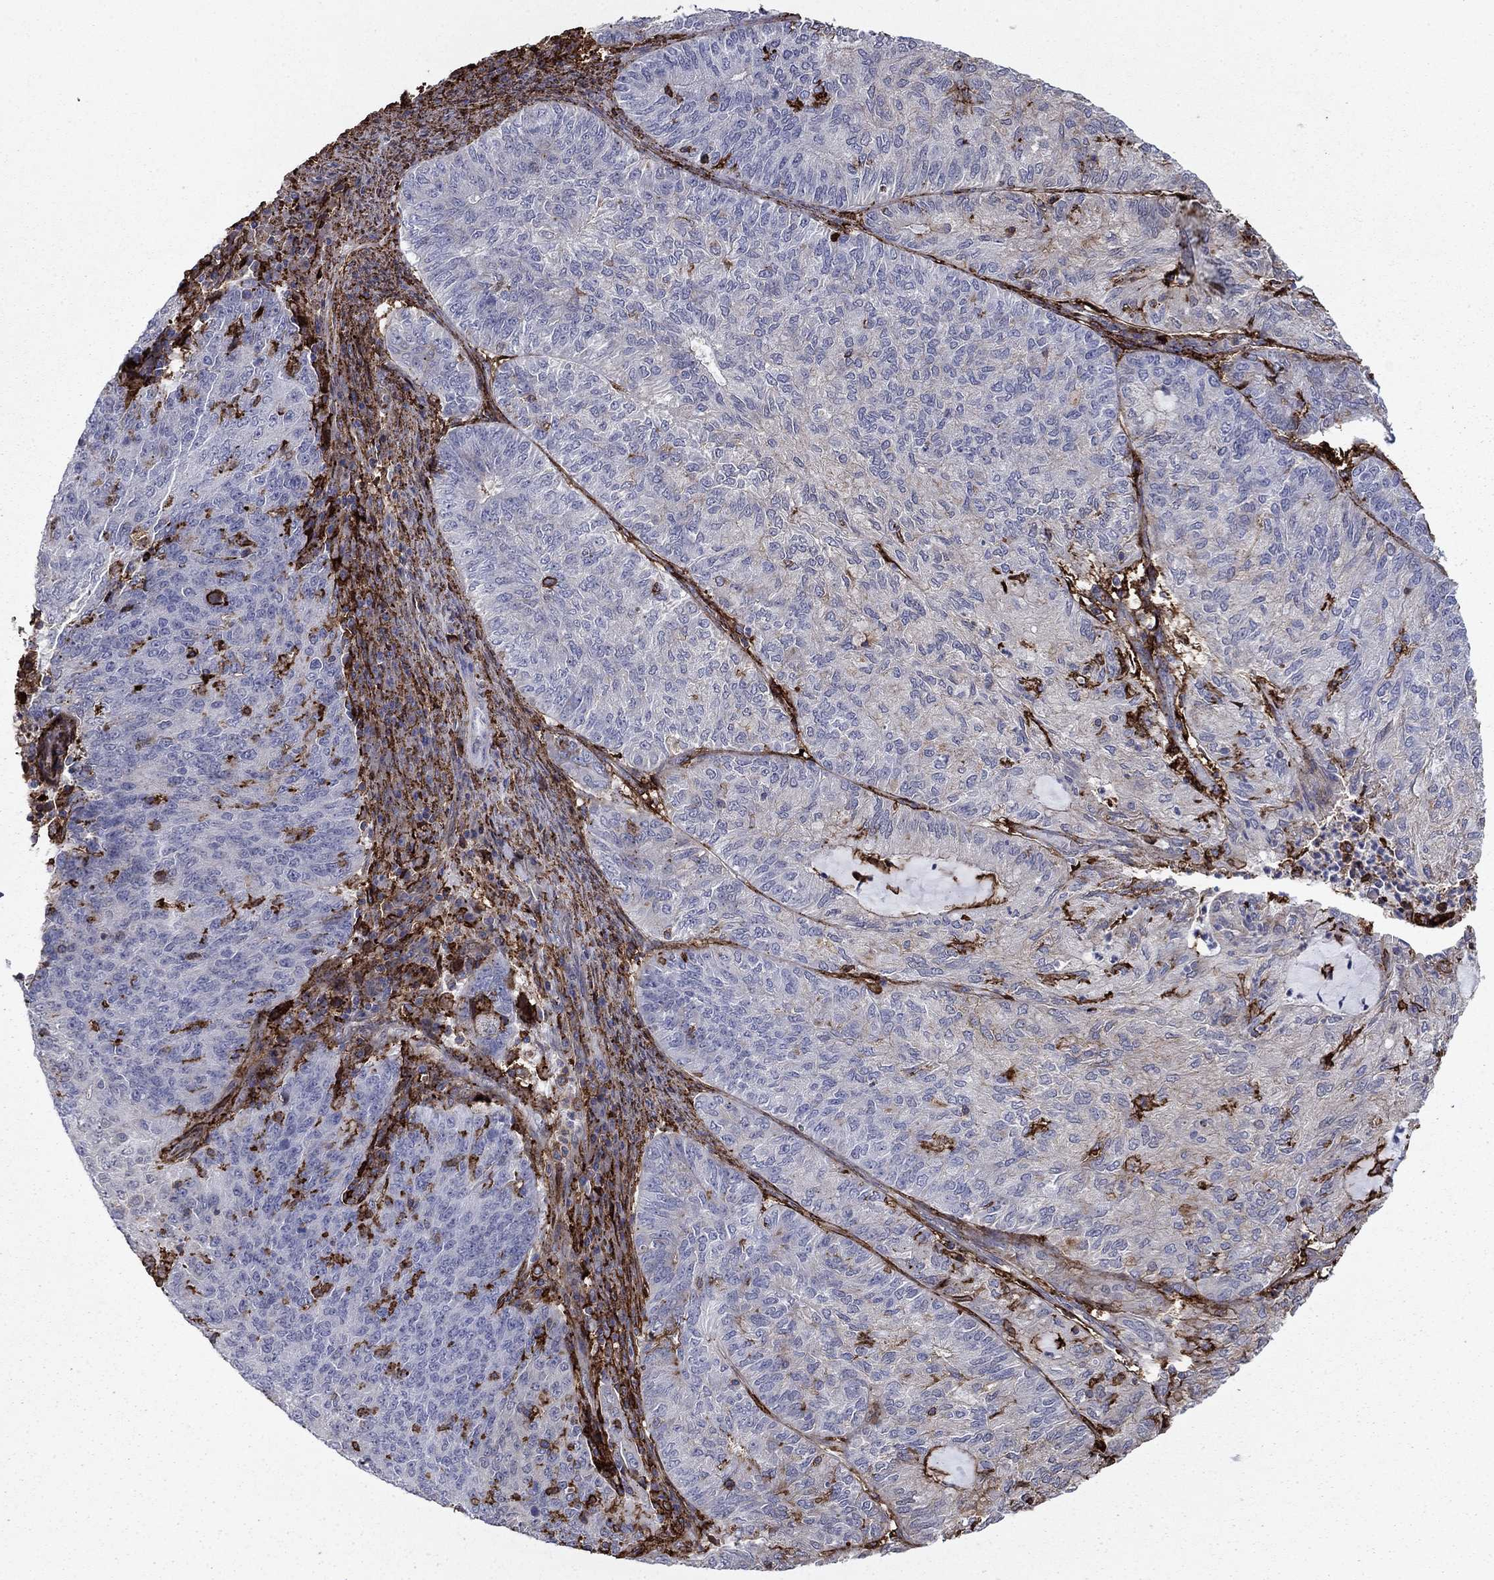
{"staining": {"intensity": "negative", "quantity": "none", "location": "none"}, "tissue": "endometrial cancer", "cell_type": "Tumor cells", "image_type": "cancer", "snomed": [{"axis": "morphology", "description": "Adenocarcinoma, NOS"}, {"axis": "topography", "description": "Endometrium"}], "caption": "This image is of adenocarcinoma (endometrial) stained with immunohistochemistry to label a protein in brown with the nuclei are counter-stained blue. There is no expression in tumor cells.", "gene": "PLAU", "patient": {"sex": "female", "age": 82}}